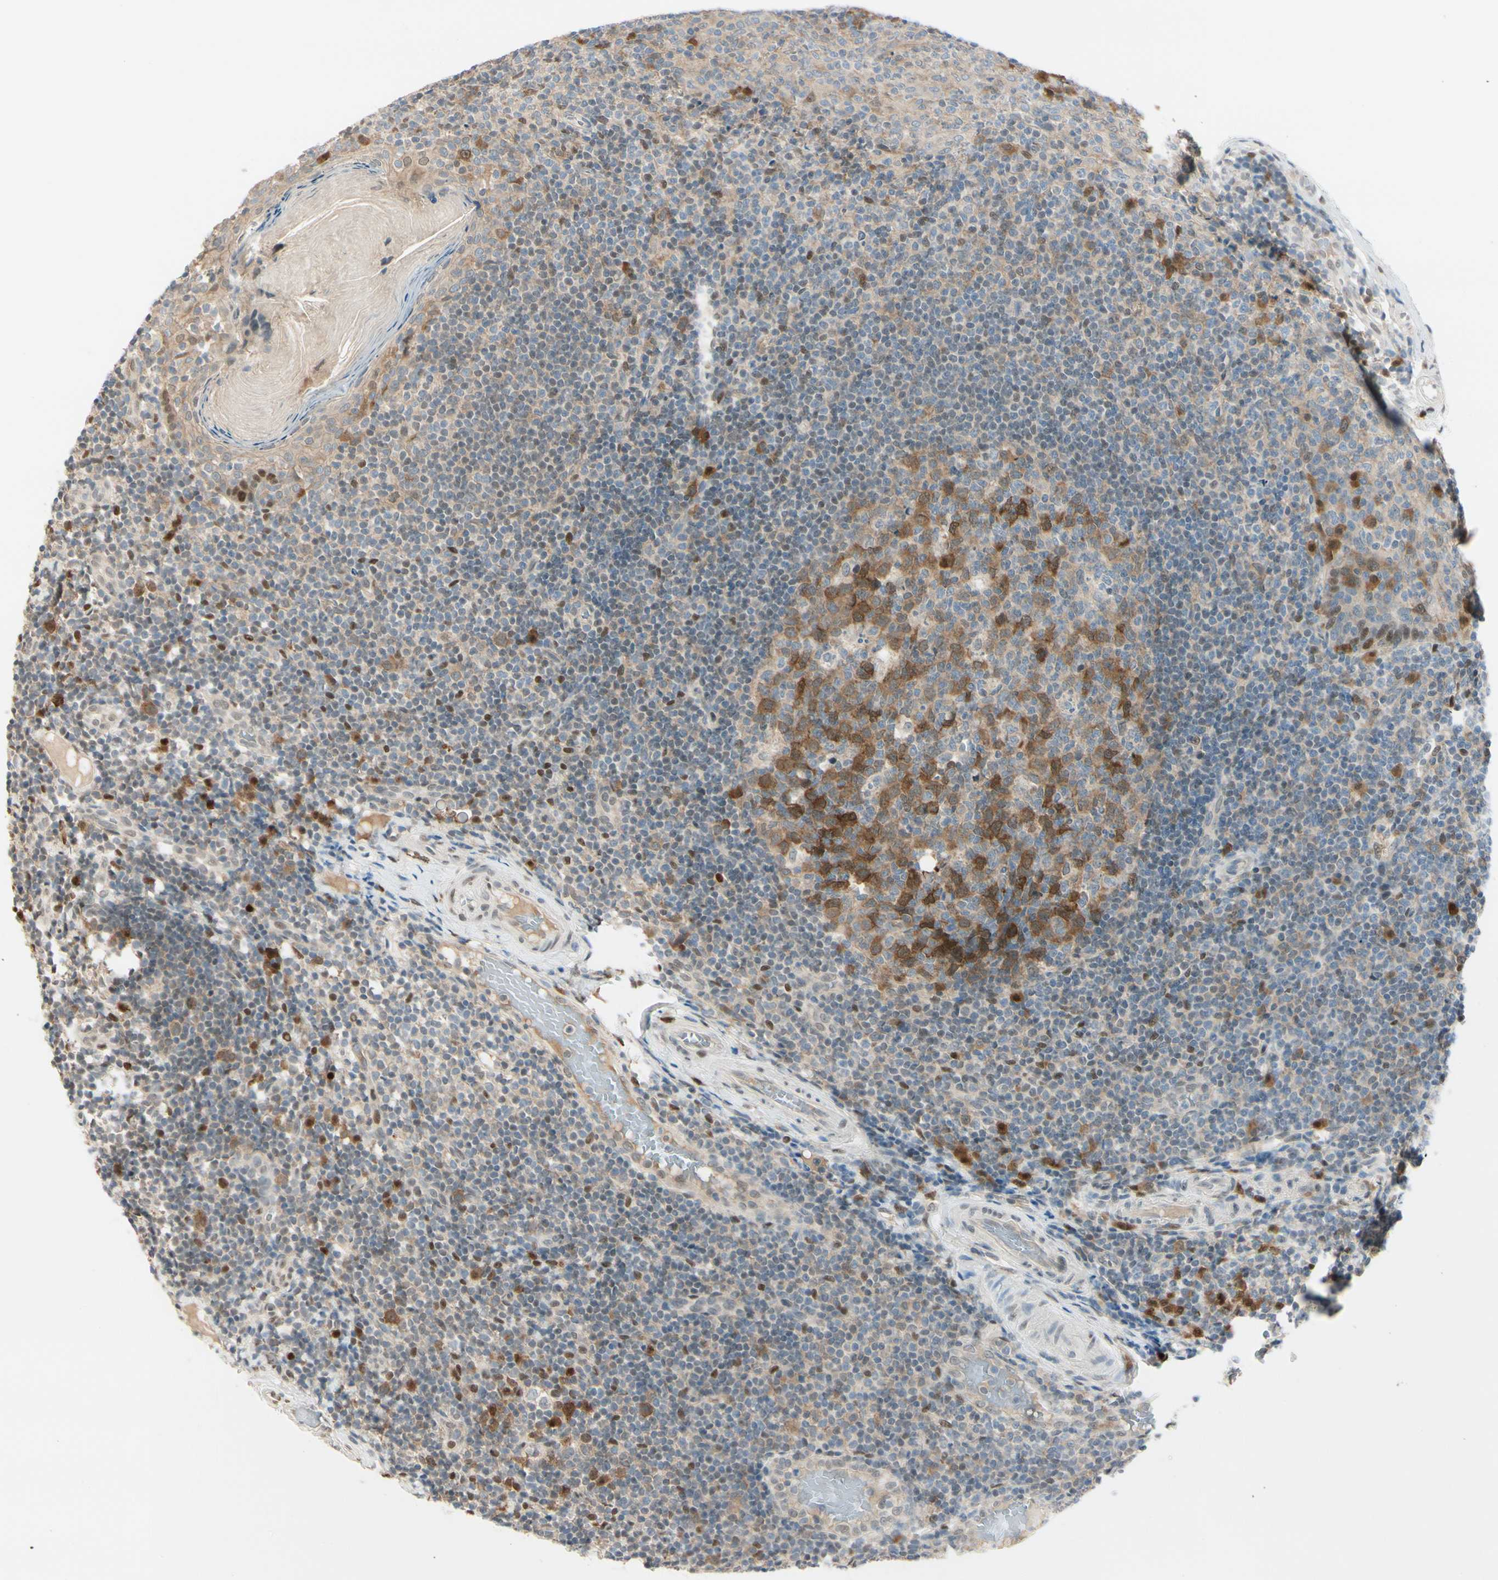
{"staining": {"intensity": "strong", "quantity": "25%-75%", "location": "cytoplasmic/membranous"}, "tissue": "tonsil", "cell_type": "Germinal center cells", "image_type": "normal", "snomed": [{"axis": "morphology", "description": "Normal tissue, NOS"}, {"axis": "topography", "description": "Tonsil"}], "caption": "IHC micrograph of unremarkable human tonsil stained for a protein (brown), which shows high levels of strong cytoplasmic/membranous expression in approximately 25%-75% of germinal center cells.", "gene": "PTTG1", "patient": {"sex": "female", "age": 19}}